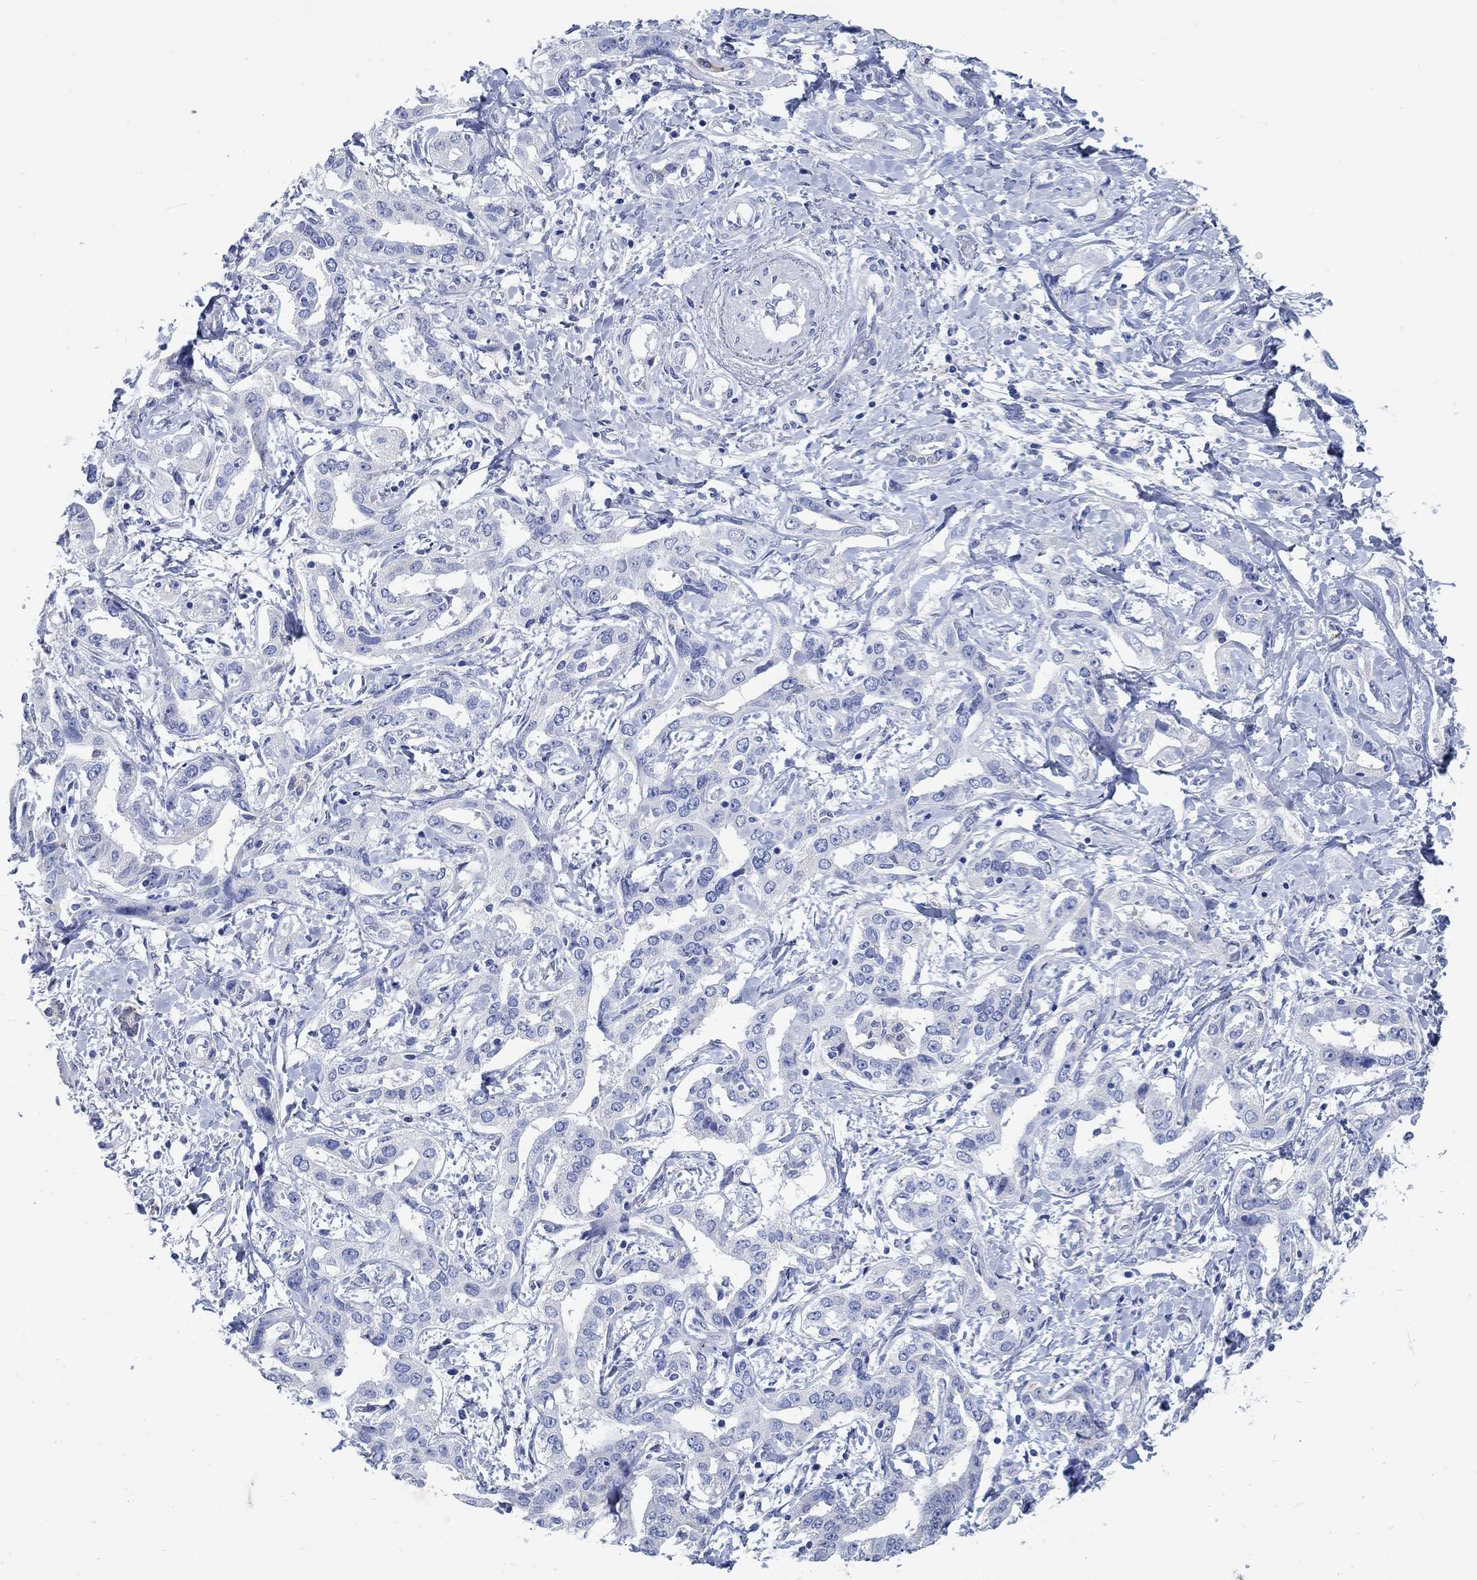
{"staining": {"intensity": "negative", "quantity": "none", "location": "none"}, "tissue": "liver cancer", "cell_type": "Tumor cells", "image_type": "cancer", "snomed": [{"axis": "morphology", "description": "Cholangiocarcinoma"}, {"axis": "topography", "description": "Liver"}], "caption": "Micrograph shows no significant protein expression in tumor cells of liver cholangiocarcinoma.", "gene": "ZDHHC14", "patient": {"sex": "male", "age": 59}}